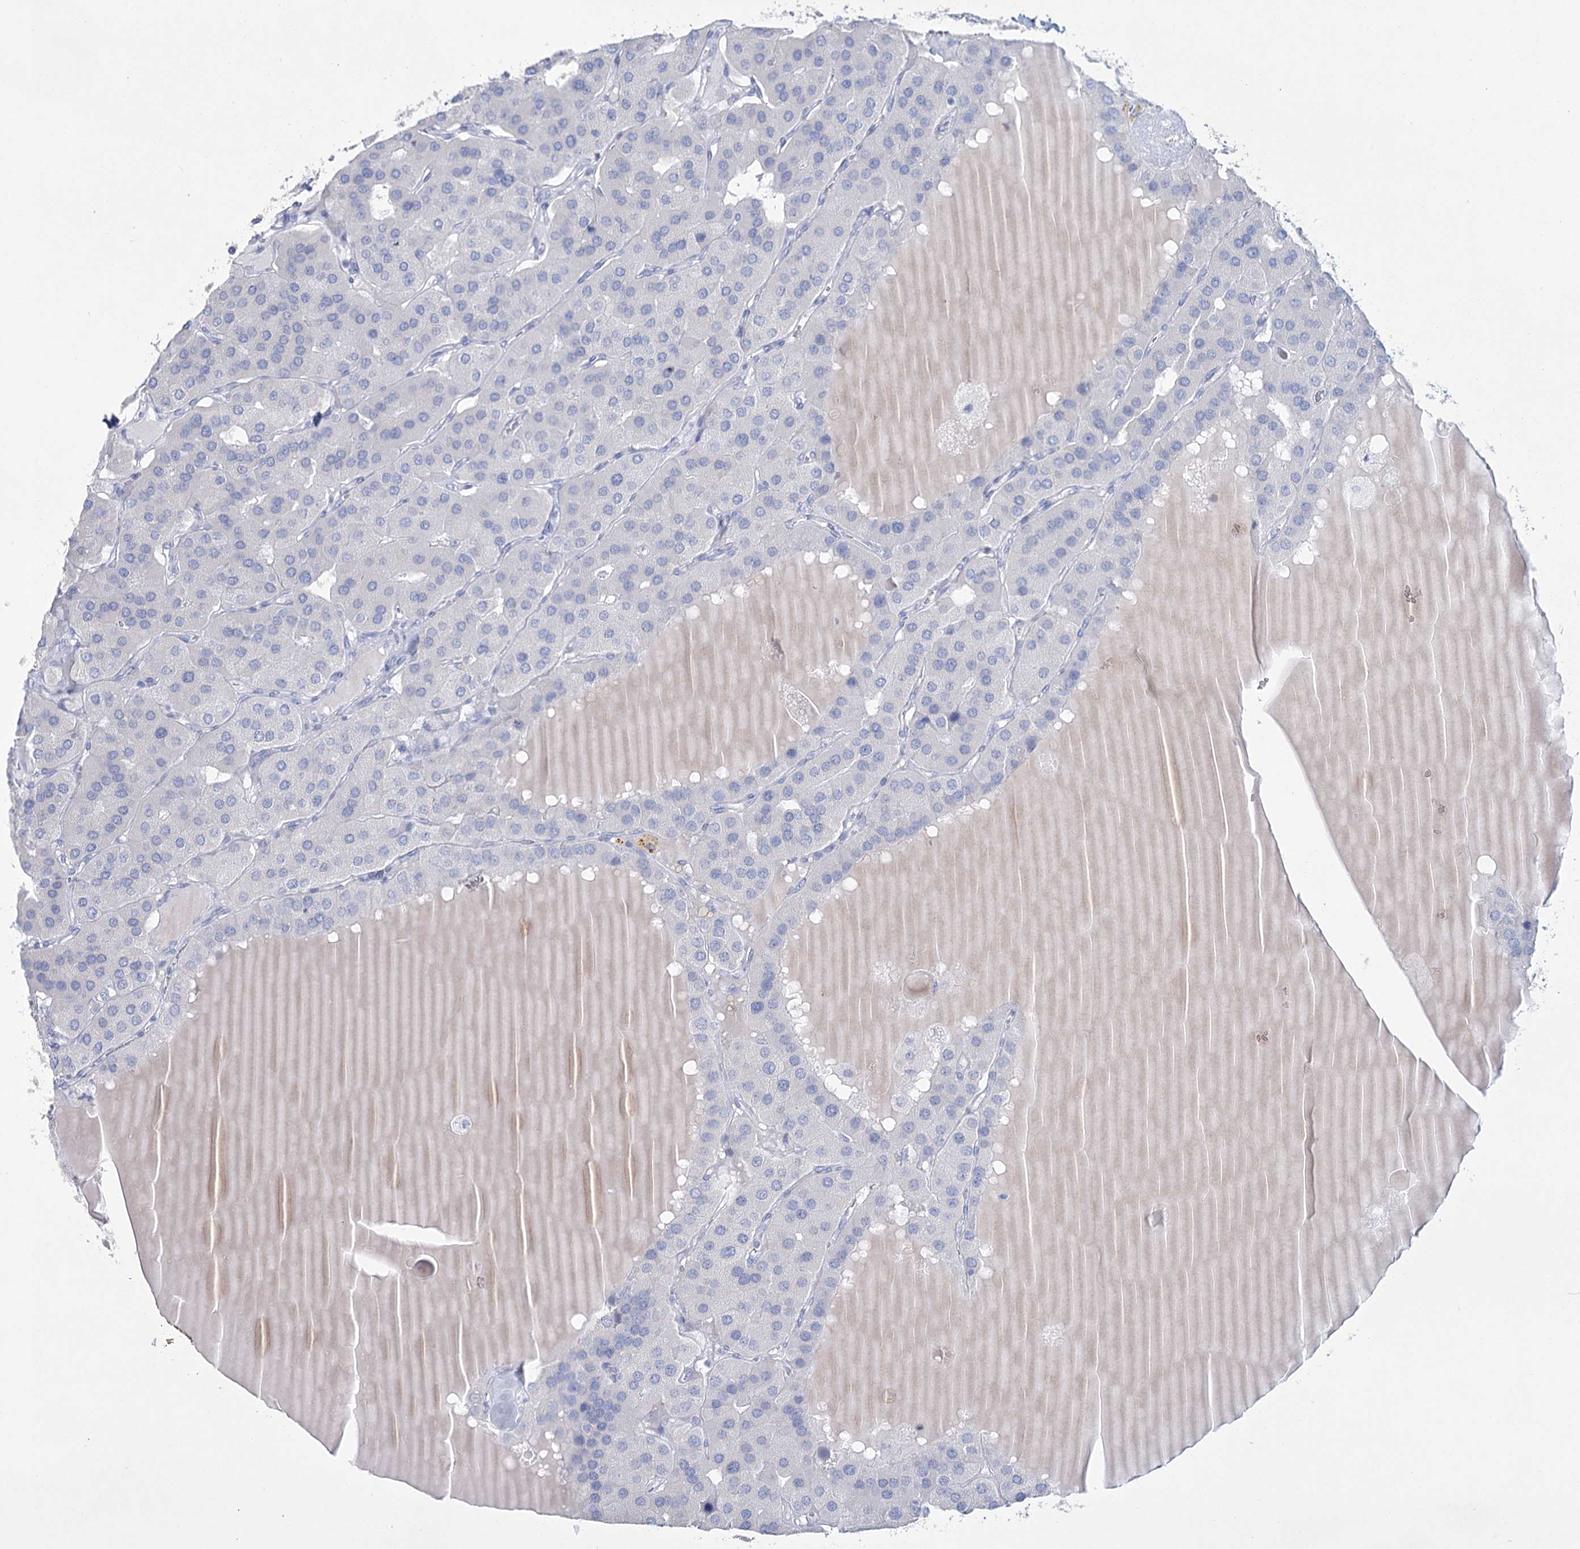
{"staining": {"intensity": "negative", "quantity": "none", "location": "none"}, "tissue": "parathyroid gland", "cell_type": "Glandular cells", "image_type": "normal", "snomed": [{"axis": "morphology", "description": "Normal tissue, NOS"}, {"axis": "morphology", "description": "Adenoma, NOS"}, {"axis": "topography", "description": "Parathyroid gland"}], "caption": "This micrograph is of unremarkable parathyroid gland stained with IHC to label a protein in brown with the nuclei are counter-stained blue. There is no expression in glandular cells.", "gene": "RNF186", "patient": {"sex": "female", "age": 86}}